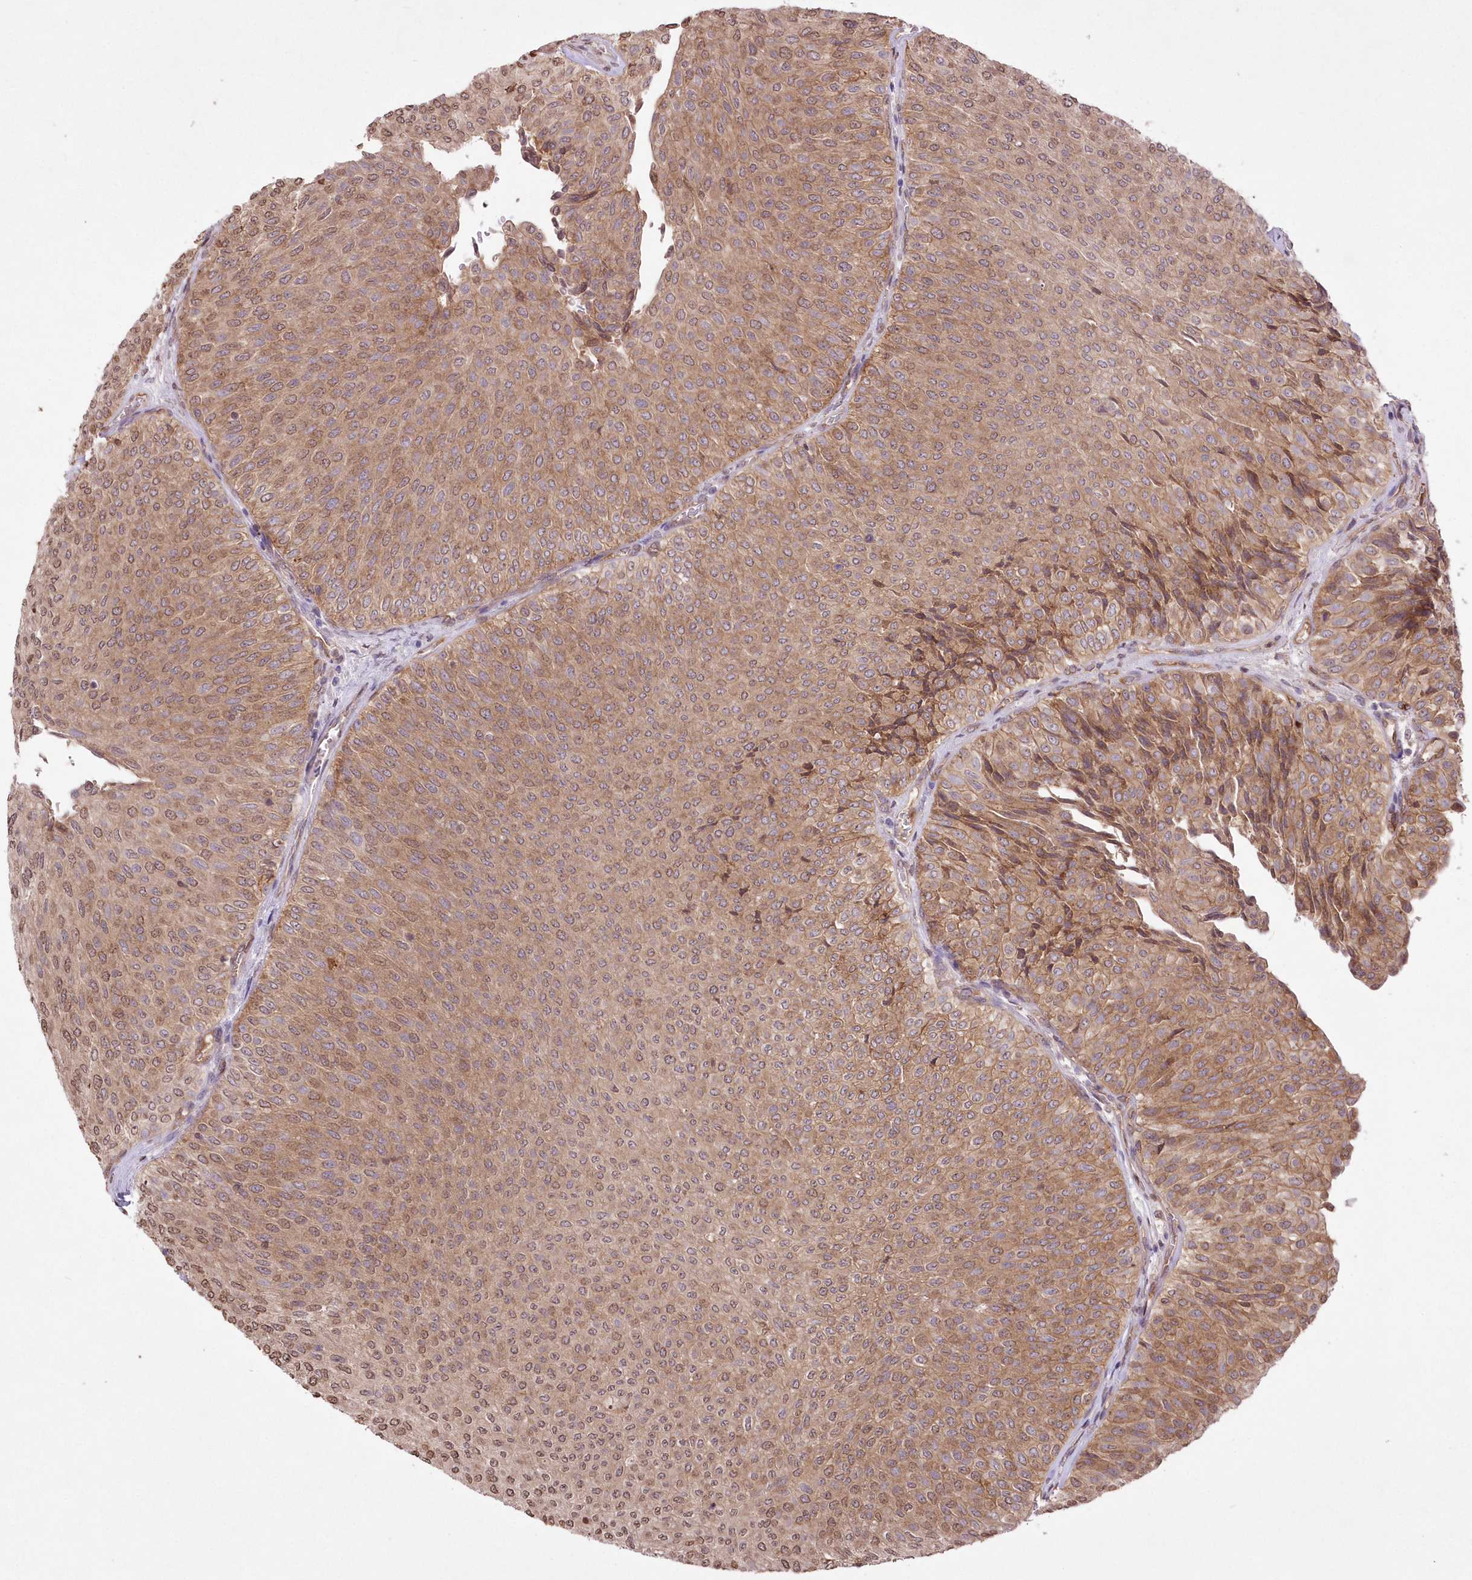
{"staining": {"intensity": "moderate", "quantity": ">75%", "location": "cytoplasmic/membranous,nuclear"}, "tissue": "urothelial cancer", "cell_type": "Tumor cells", "image_type": "cancer", "snomed": [{"axis": "morphology", "description": "Urothelial carcinoma, Low grade"}, {"axis": "topography", "description": "Urinary bladder"}], "caption": "Protein expression analysis of urothelial cancer reveals moderate cytoplasmic/membranous and nuclear staining in about >75% of tumor cells.", "gene": "FCHO2", "patient": {"sex": "male", "age": 78}}